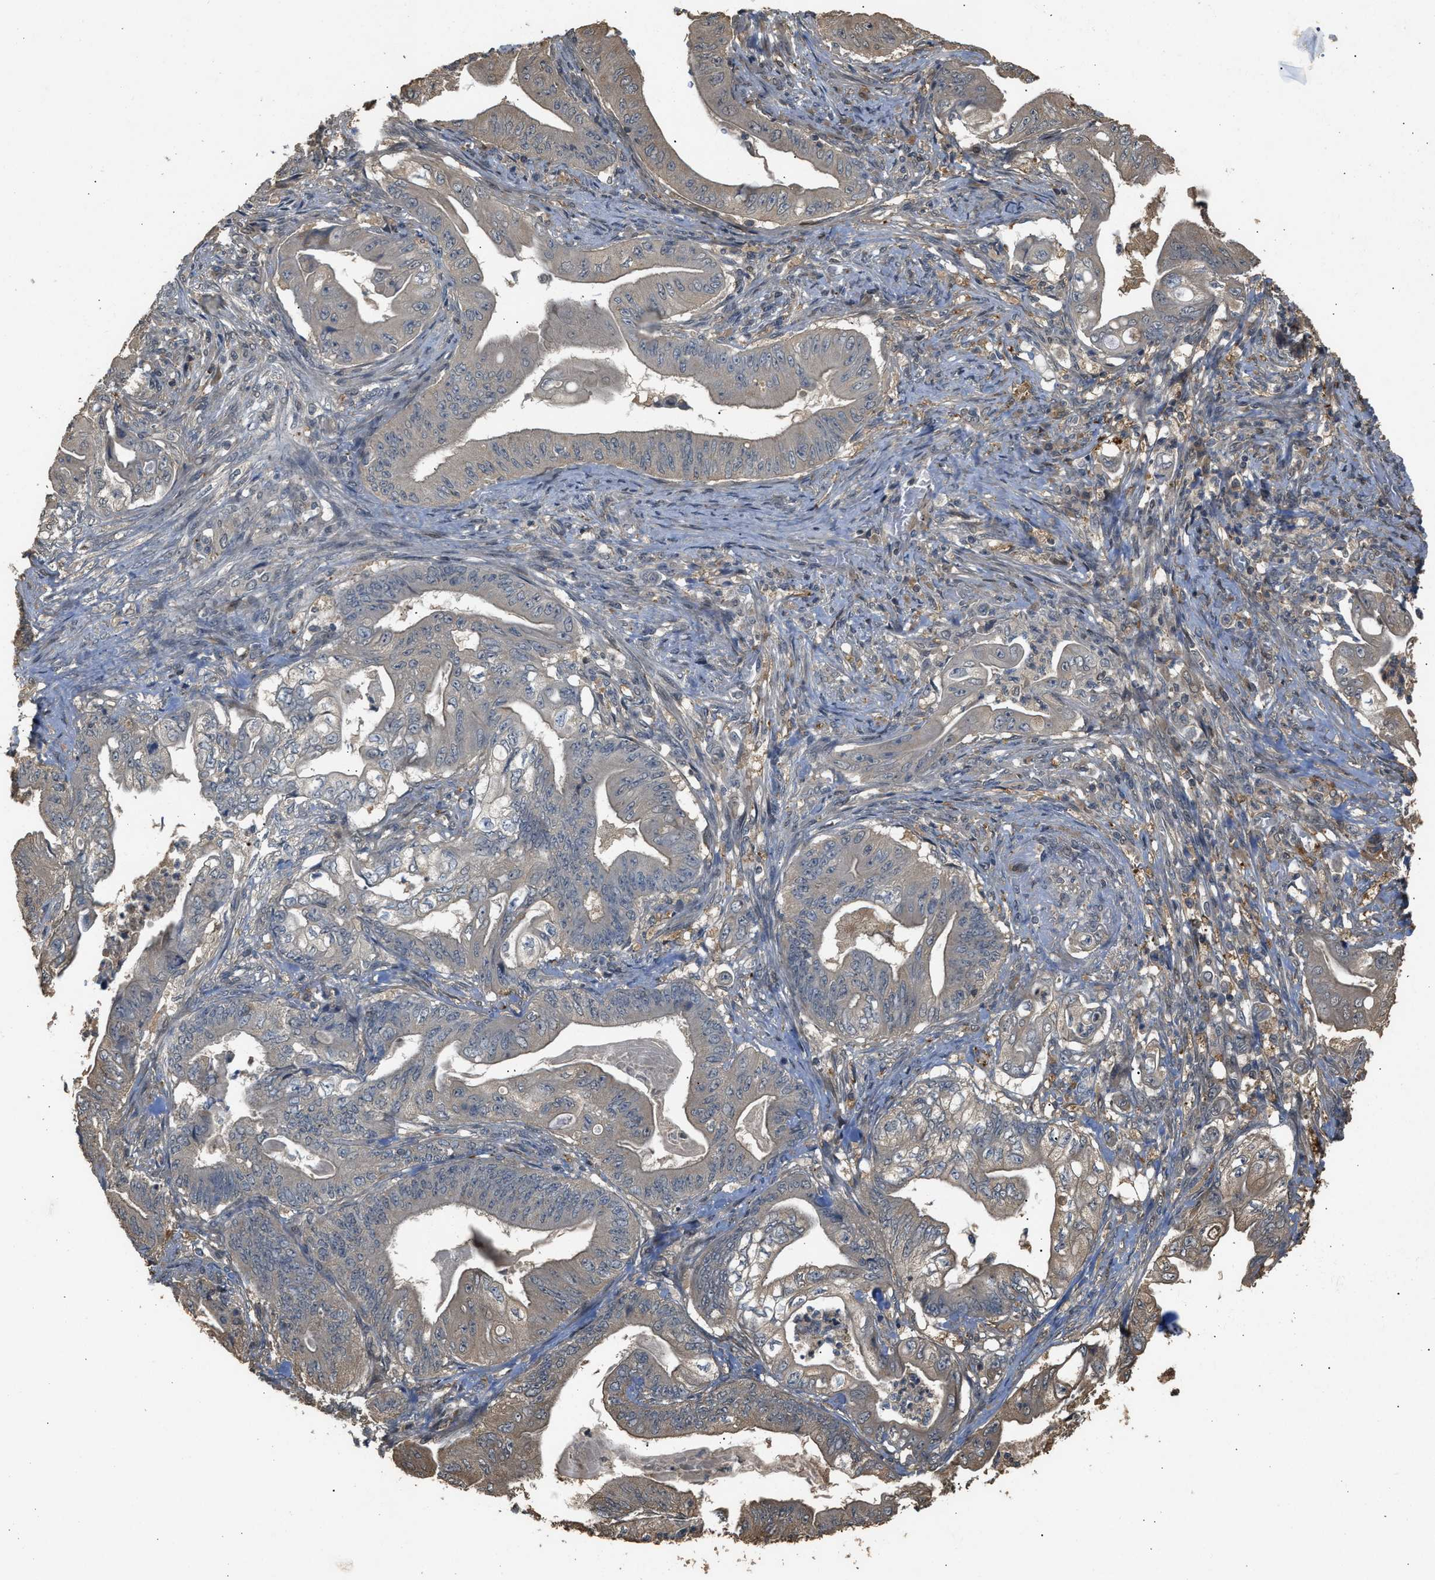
{"staining": {"intensity": "negative", "quantity": "none", "location": "none"}, "tissue": "stomach cancer", "cell_type": "Tumor cells", "image_type": "cancer", "snomed": [{"axis": "morphology", "description": "Adenocarcinoma, NOS"}, {"axis": "topography", "description": "Stomach"}], "caption": "Tumor cells show no significant protein positivity in adenocarcinoma (stomach).", "gene": "ARHGDIA", "patient": {"sex": "female", "age": 73}}